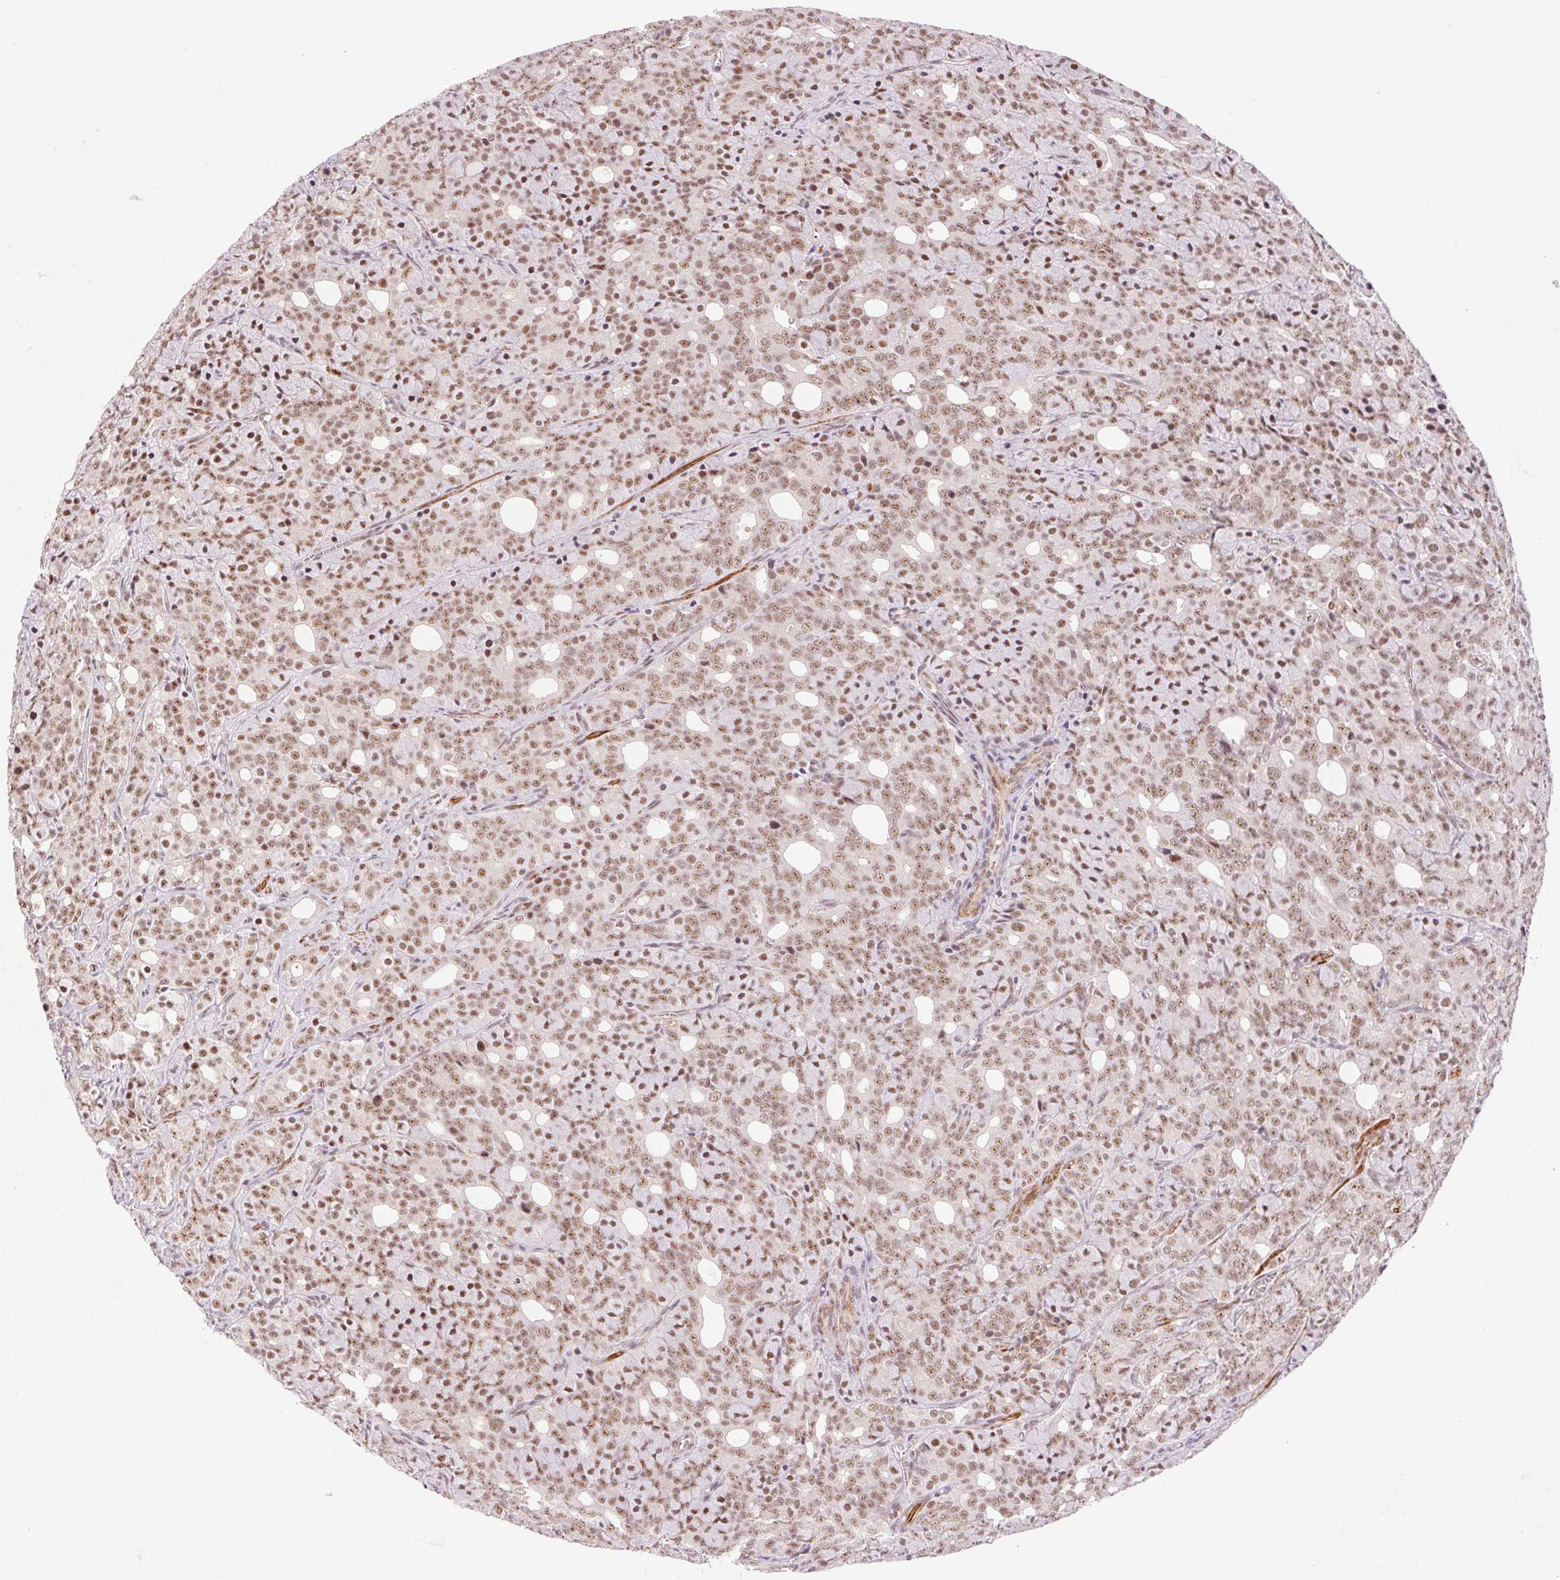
{"staining": {"intensity": "moderate", "quantity": "25%-75%", "location": "nuclear"}, "tissue": "prostate cancer", "cell_type": "Tumor cells", "image_type": "cancer", "snomed": [{"axis": "morphology", "description": "Adenocarcinoma, High grade"}, {"axis": "topography", "description": "Prostate"}], "caption": "IHC (DAB (3,3'-diaminobenzidine)) staining of prostate cancer shows moderate nuclear protein positivity in about 25%-75% of tumor cells. The staining is performed using DAB brown chromogen to label protein expression. The nuclei are counter-stained blue using hematoxylin.", "gene": "HNRNPDL", "patient": {"sex": "male", "age": 84}}